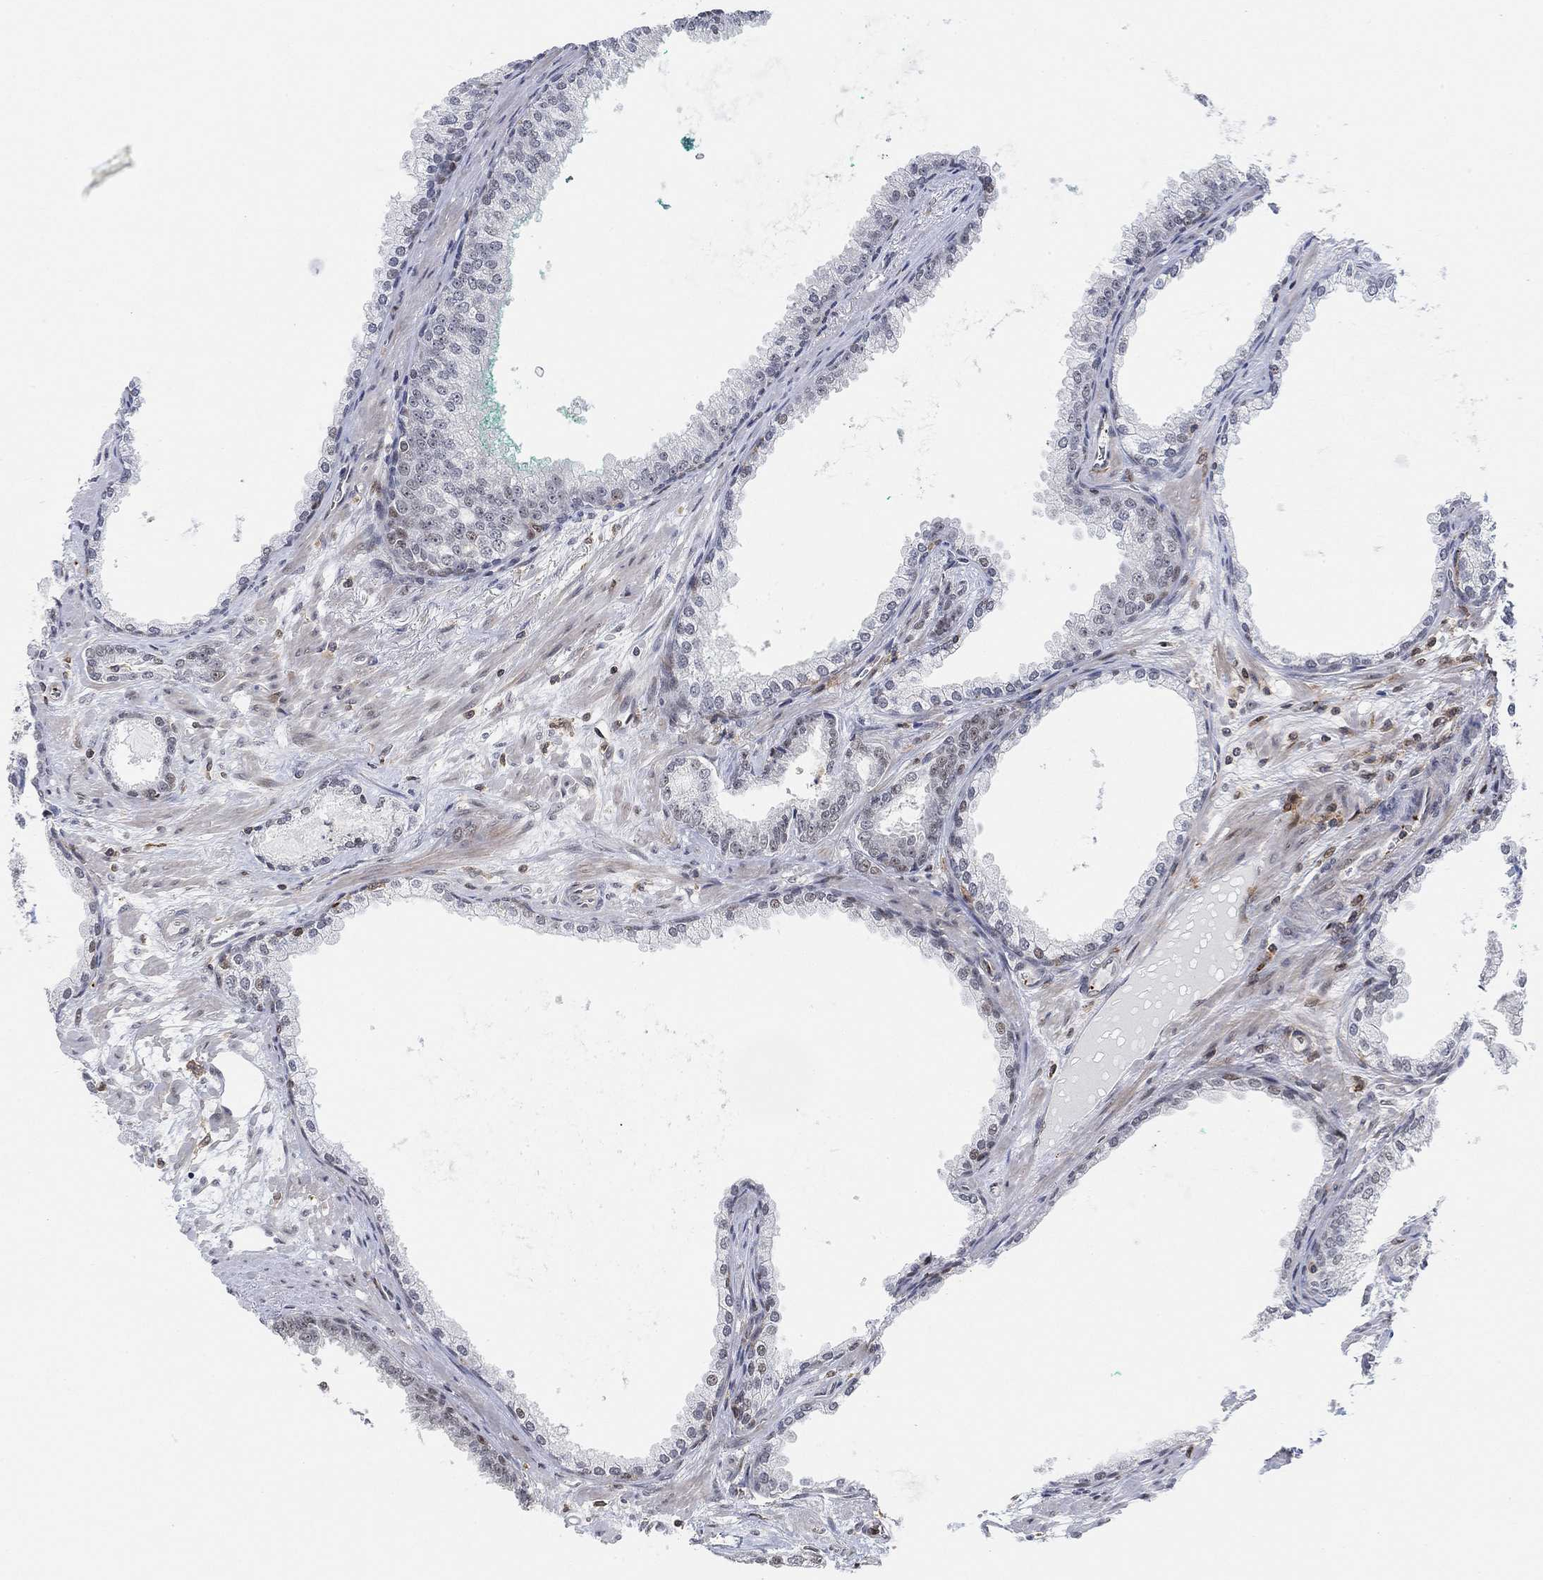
{"staining": {"intensity": "weak", "quantity": "25%-75%", "location": "nuclear"}, "tissue": "prostate cancer", "cell_type": "Tumor cells", "image_type": "cancer", "snomed": [{"axis": "morphology", "description": "Adenocarcinoma, NOS"}, {"axis": "topography", "description": "Prostate"}], "caption": "This photomicrograph exhibits prostate cancer stained with immunohistochemistry to label a protein in brown. The nuclear of tumor cells show weak positivity for the protein. Nuclei are counter-stained blue.", "gene": "PWWP2B", "patient": {"sex": "male", "age": 67}}